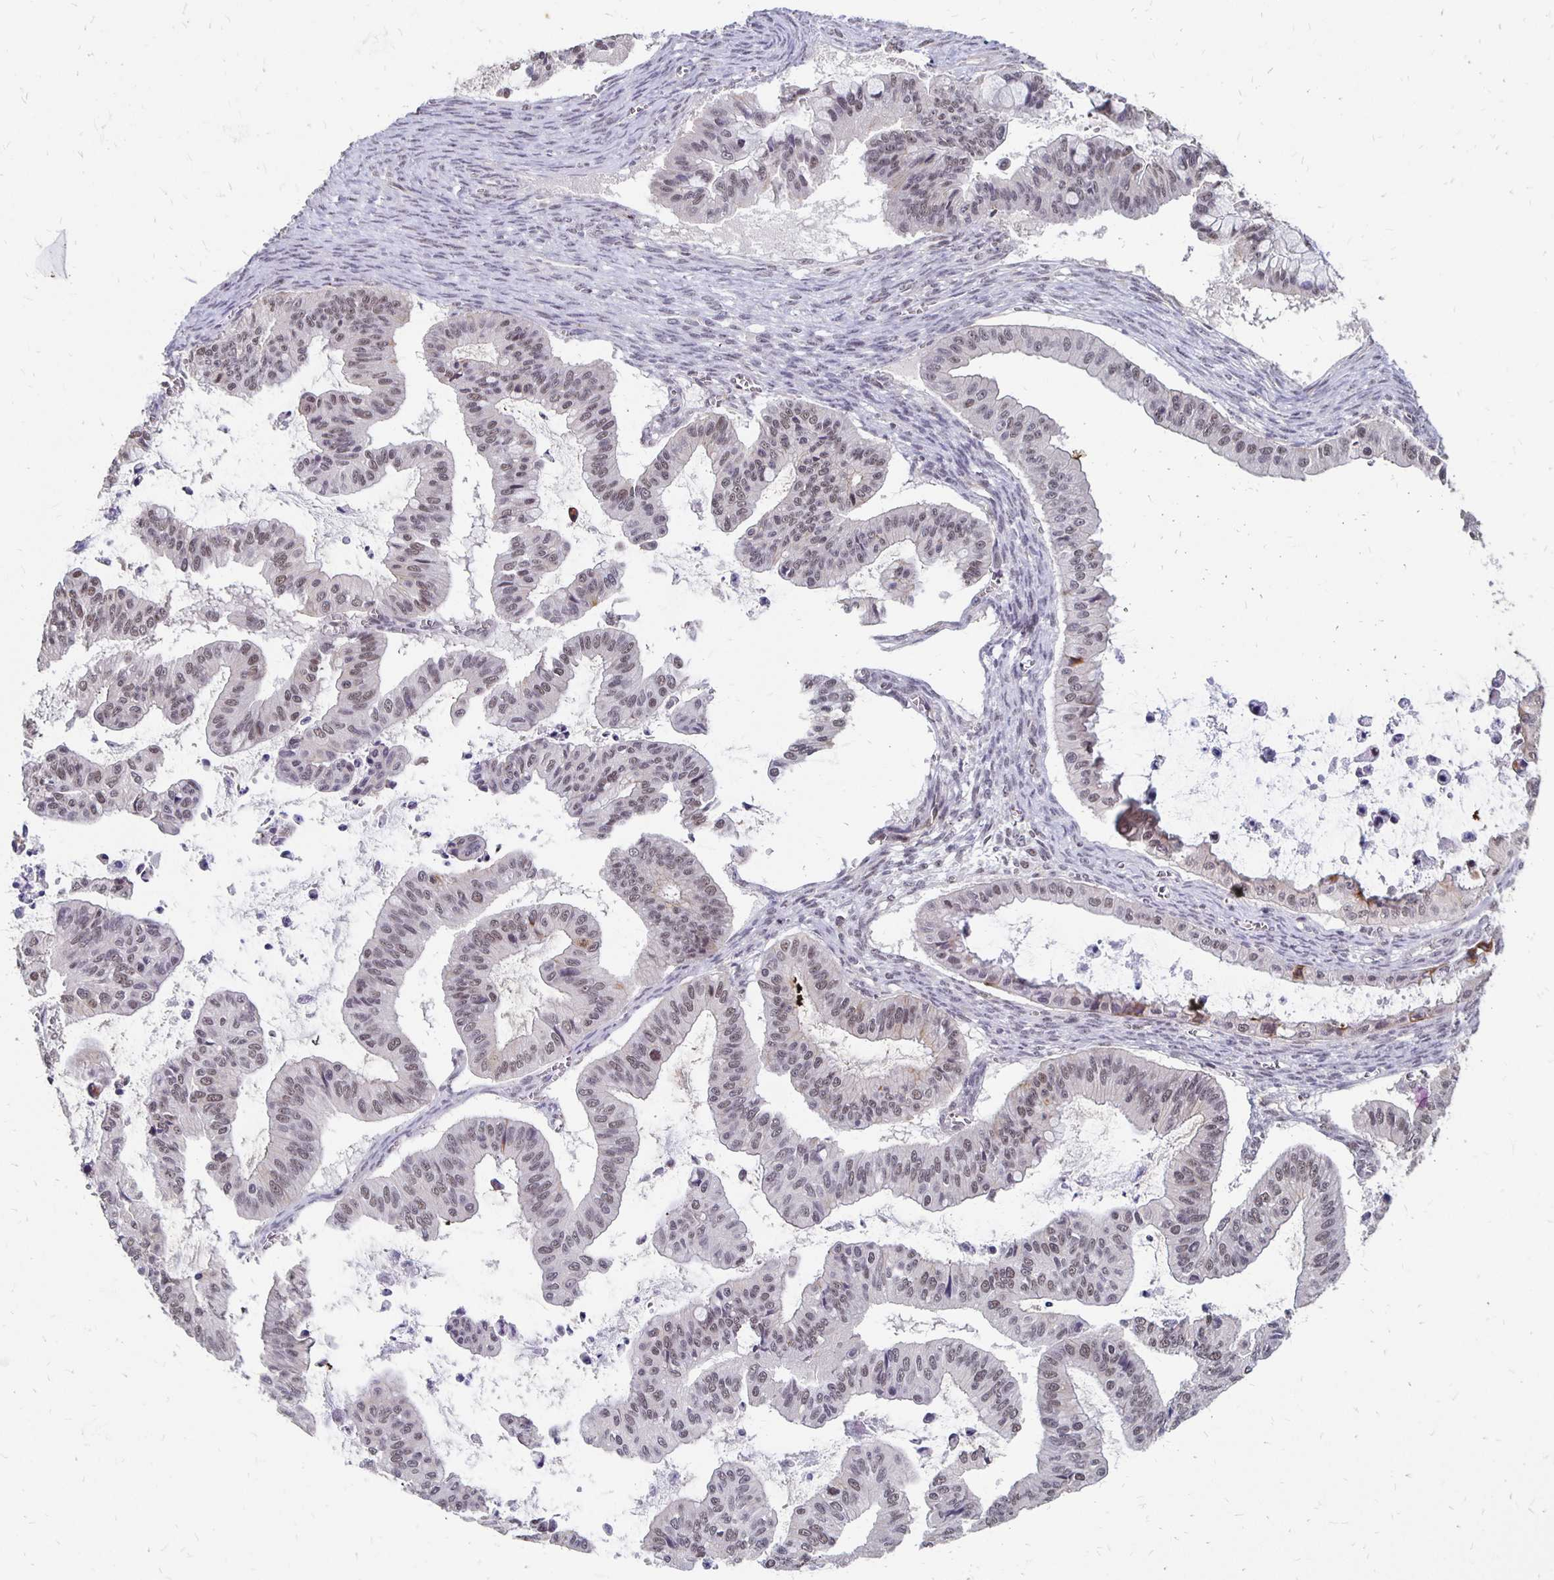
{"staining": {"intensity": "weak", "quantity": "<25%", "location": "nuclear"}, "tissue": "ovarian cancer", "cell_type": "Tumor cells", "image_type": "cancer", "snomed": [{"axis": "morphology", "description": "Cystadenocarcinoma, mucinous, NOS"}, {"axis": "topography", "description": "Ovary"}], "caption": "Protein analysis of ovarian mucinous cystadenocarcinoma shows no significant expression in tumor cells.", "gene": "CLASRP", "patient": {"sex": "female", "age": 72}}